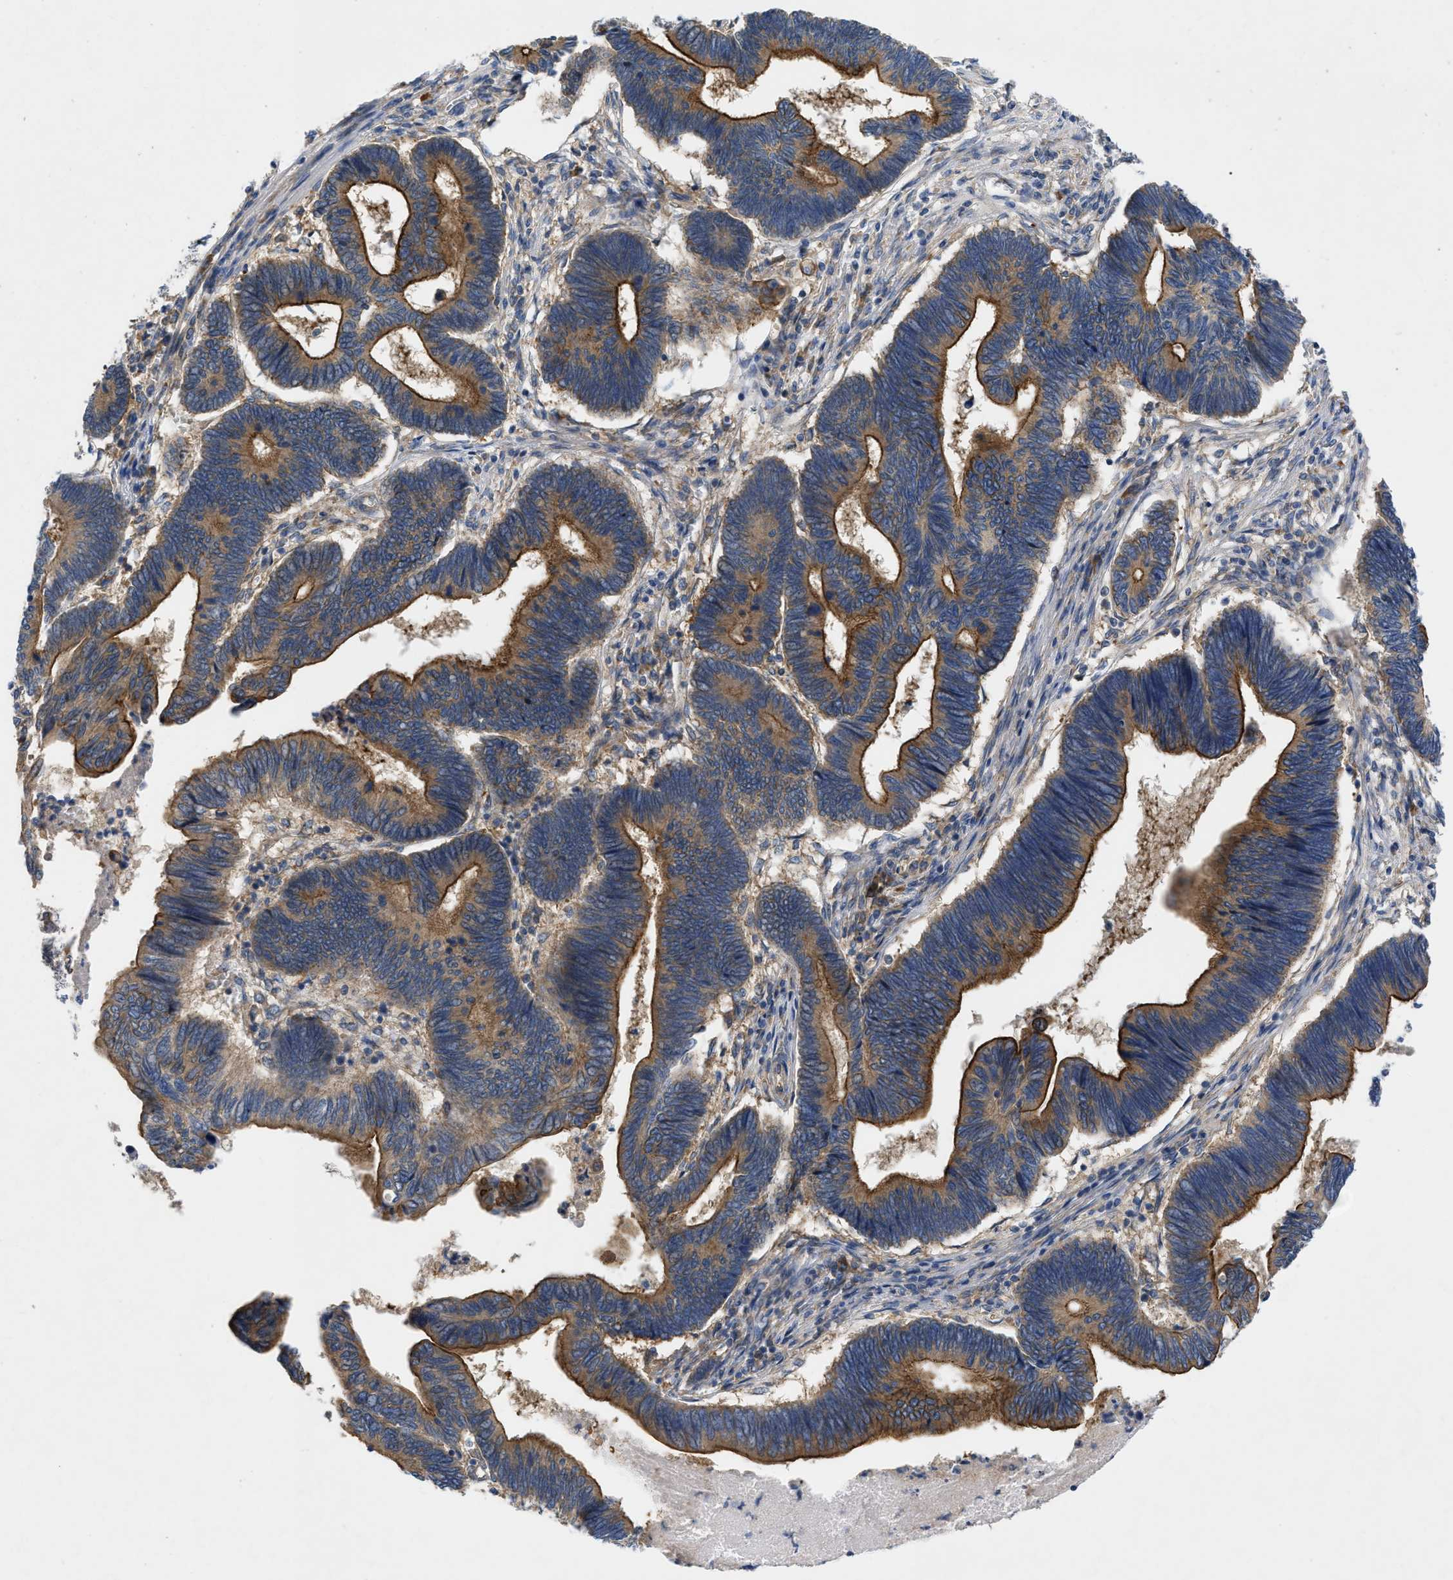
{"staining": {"intensity": "strong", "quantity": ">75%", "location": "cytoplasmic/membranous"}, "tissue": "pancreatic cancer", "cell_type": "Tumor cells", "image_type": "cancer", "snomed": [{"axis": "morphology", "description": "Adenocarcinoma, NOS"}, {"axis": "topography", "description": "Pancreas"}], "caption": "A brown stain shows strong cytoplasmic/membranous staining of a protein in pancreatic adenocarcinoma tumor cells. The staining was performed using DAB to visualize the protein expression in brown, while the nuclei were stained in blue with hematoxylin (Magnification: 20x).", "gene": "TMEM131", "patient": {"sex": "female", "age": 70}}